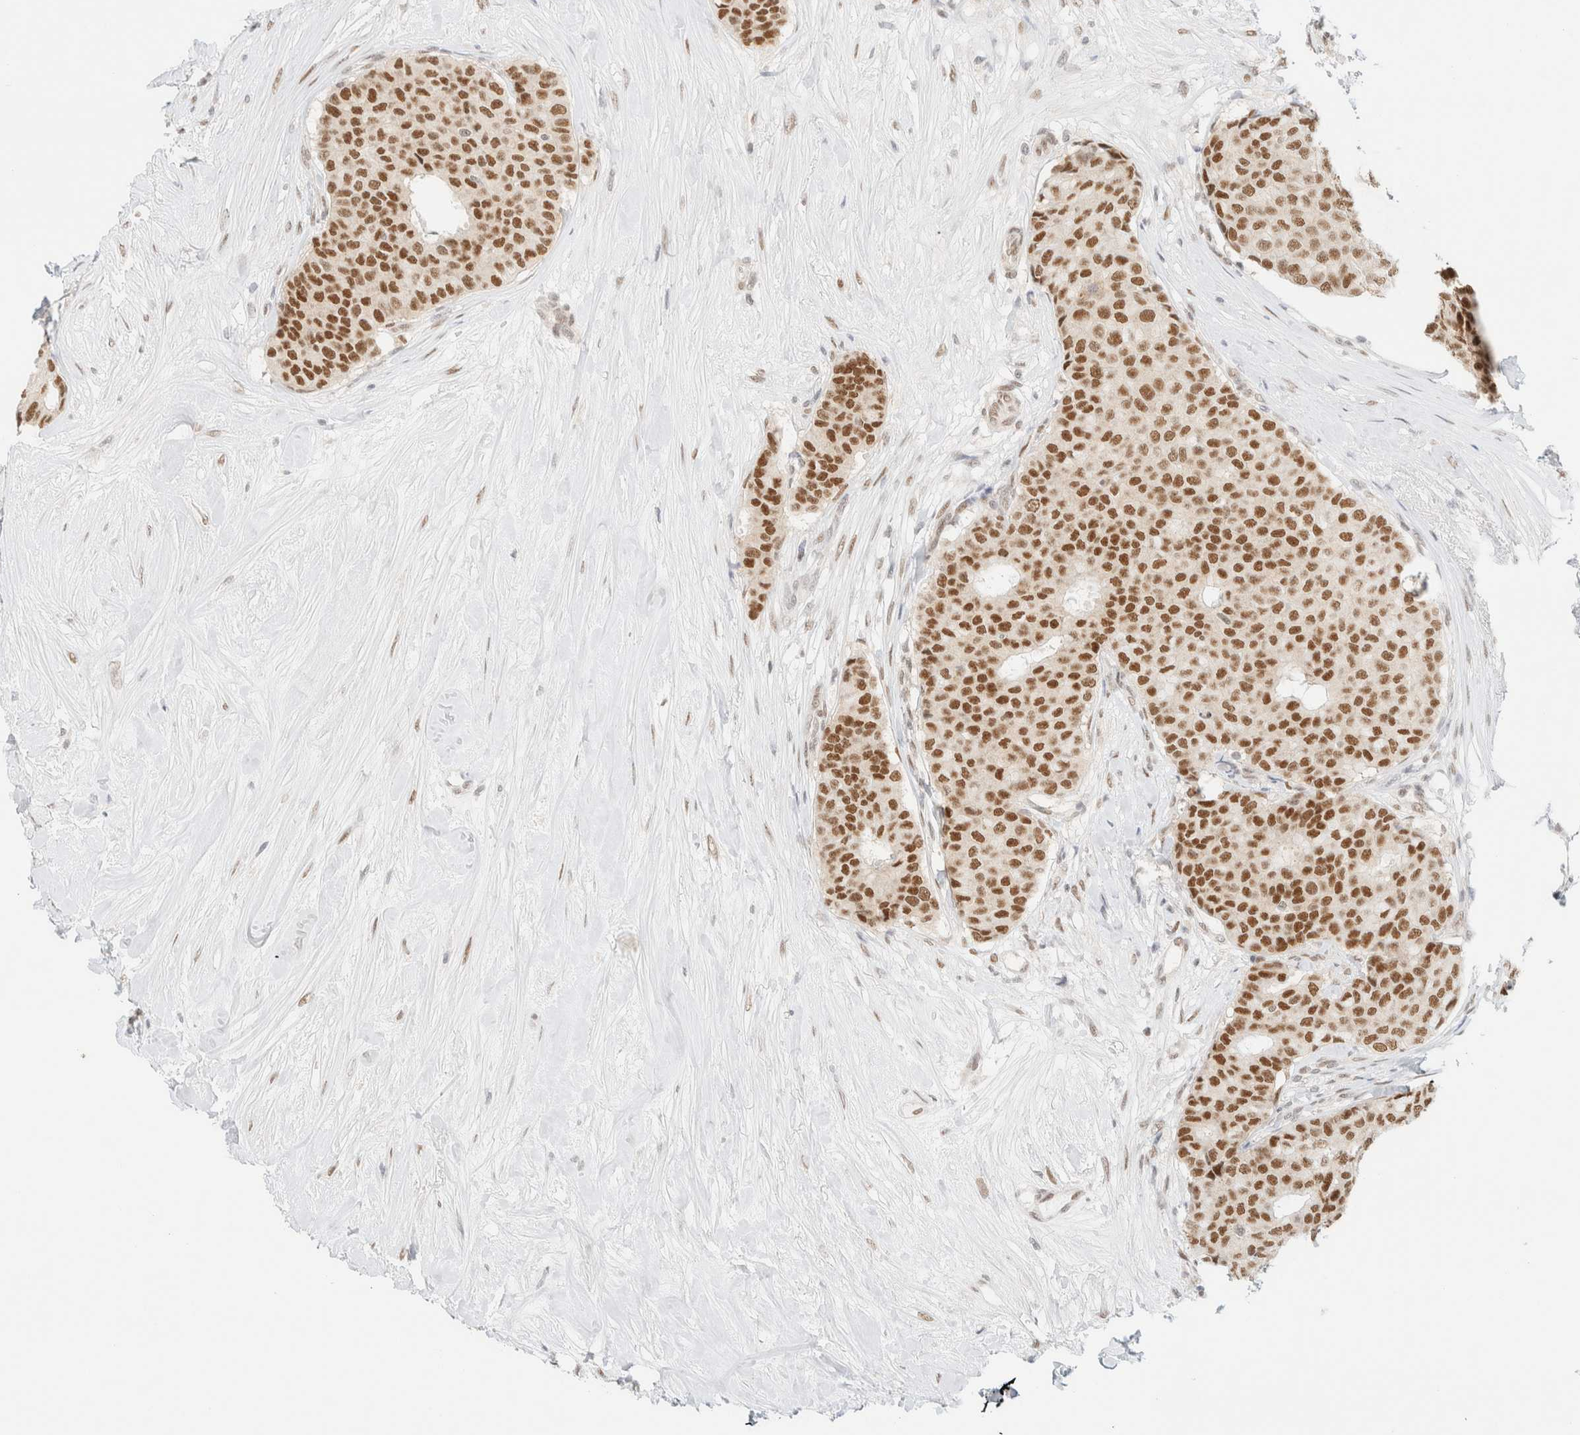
{"staining": {"intensity": "strong", "quantity": ">75%", "location": "nuclear"}, "tissue": "breast cancer", "cell_type": "Tumor cells", "image_type": "cancer", "snomed": [{"axis": "morphology", "description": "Duct carcinoma"}, {"axis": "topography", "description": "Breast"}], "caption": "High-magnification brightfield microscopy of breast infiltrating ductal carcinoma stained with DAB (brown) and counterstained with hematoxylin (blue). tumor cells exhibit strong nuclear expression is seen in approximately>75% of cells.", "gene": "PYGO2", "patient": {"sex": "female", "age": 75}}